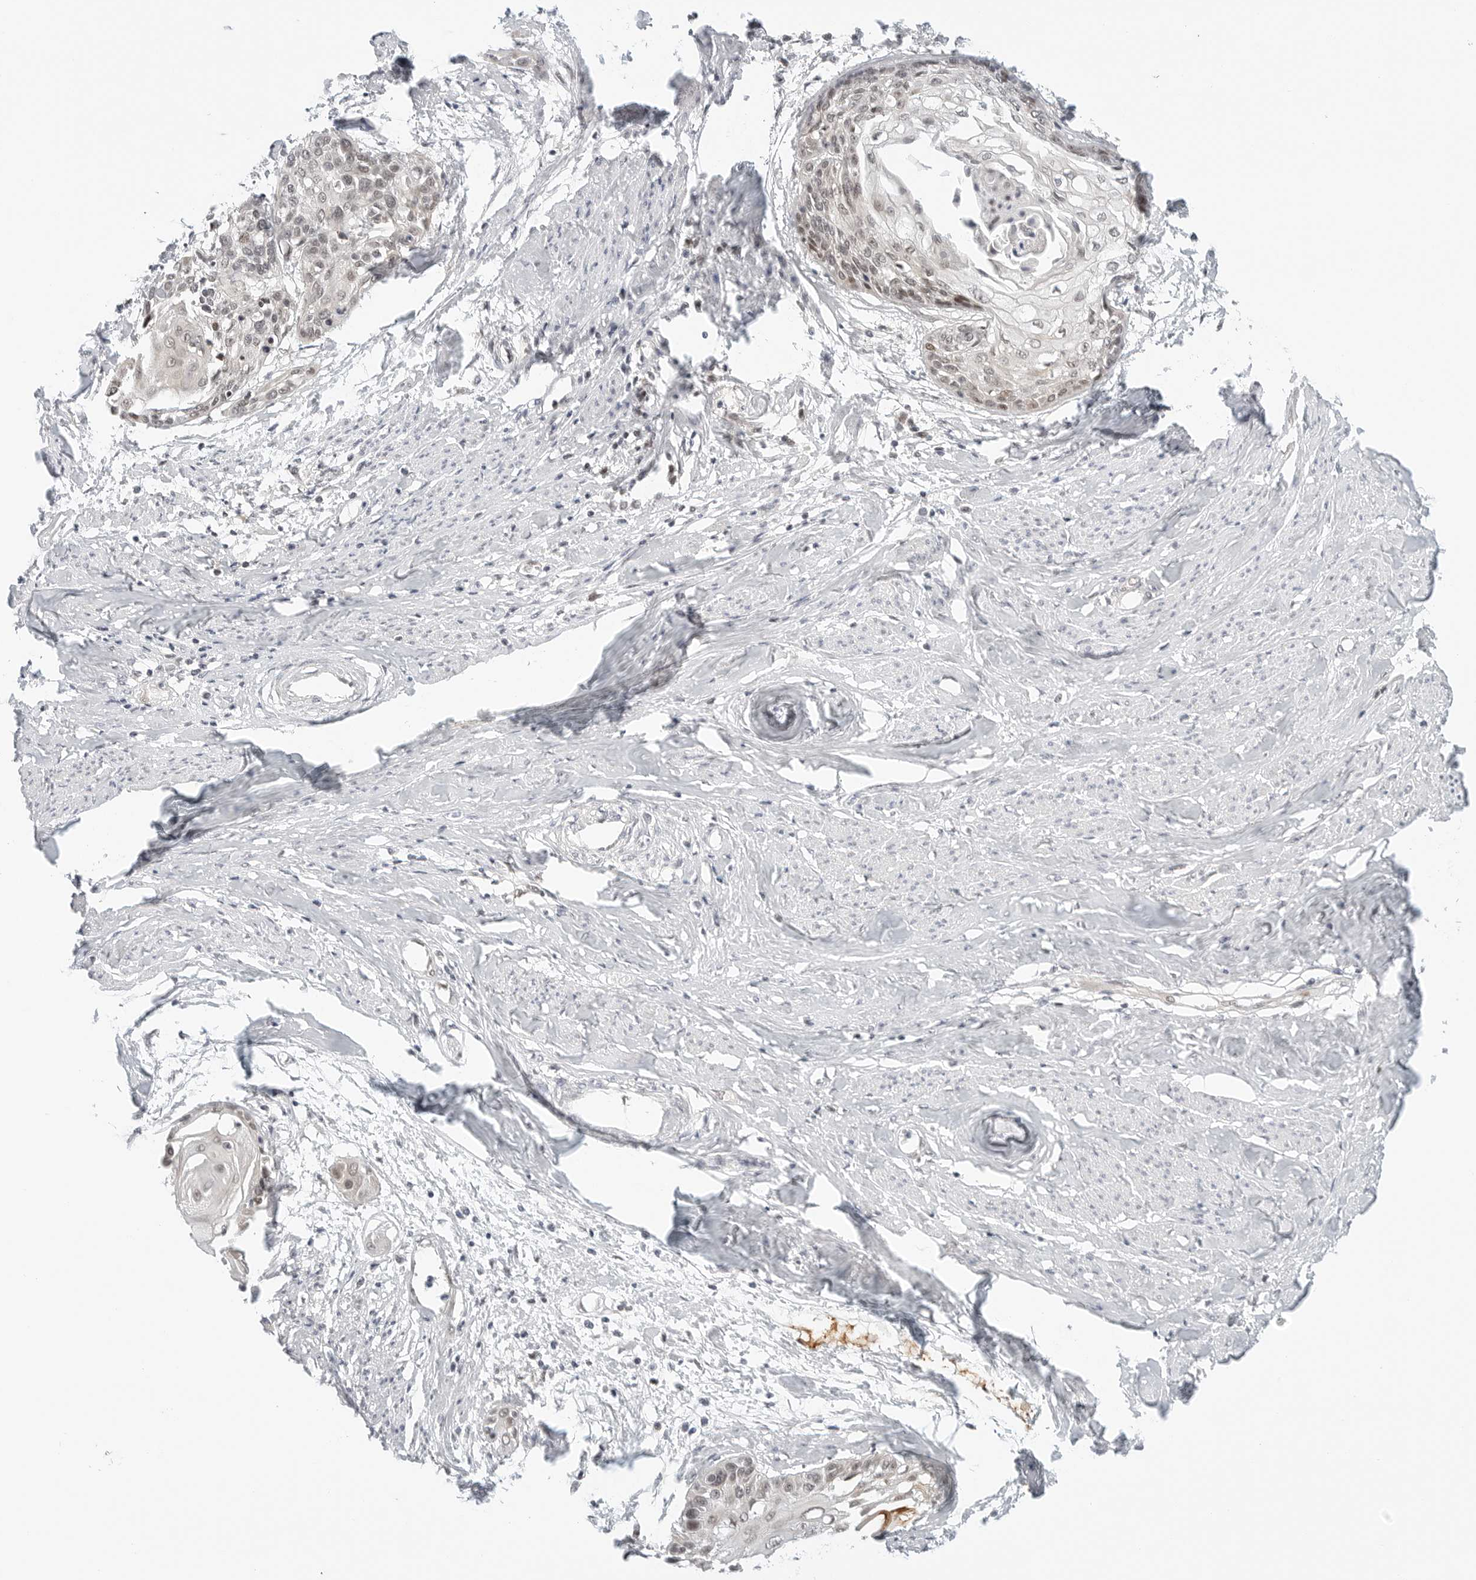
{"staining": {"intensity": "weak", "quantity": "<25%", "location": "nuclear"}, "tissue": "cervical cancer", "cell_type": "Tumor cells", "image_type": "cancer", "snomed": [{"axis": "morphology", "description": "Squamous cell carcinoma, NOS"}, {"axis": "topography", "description": "Cervix"}], "caption": "Immunohistochemistry (IHC) histopathology image of cervical squamous cell carcinoma stained for a protein (brown), which demonstrates no expression in tumor cells.", "gene": "TSEN2", "patient": {"sex": "female", "age": 57}}